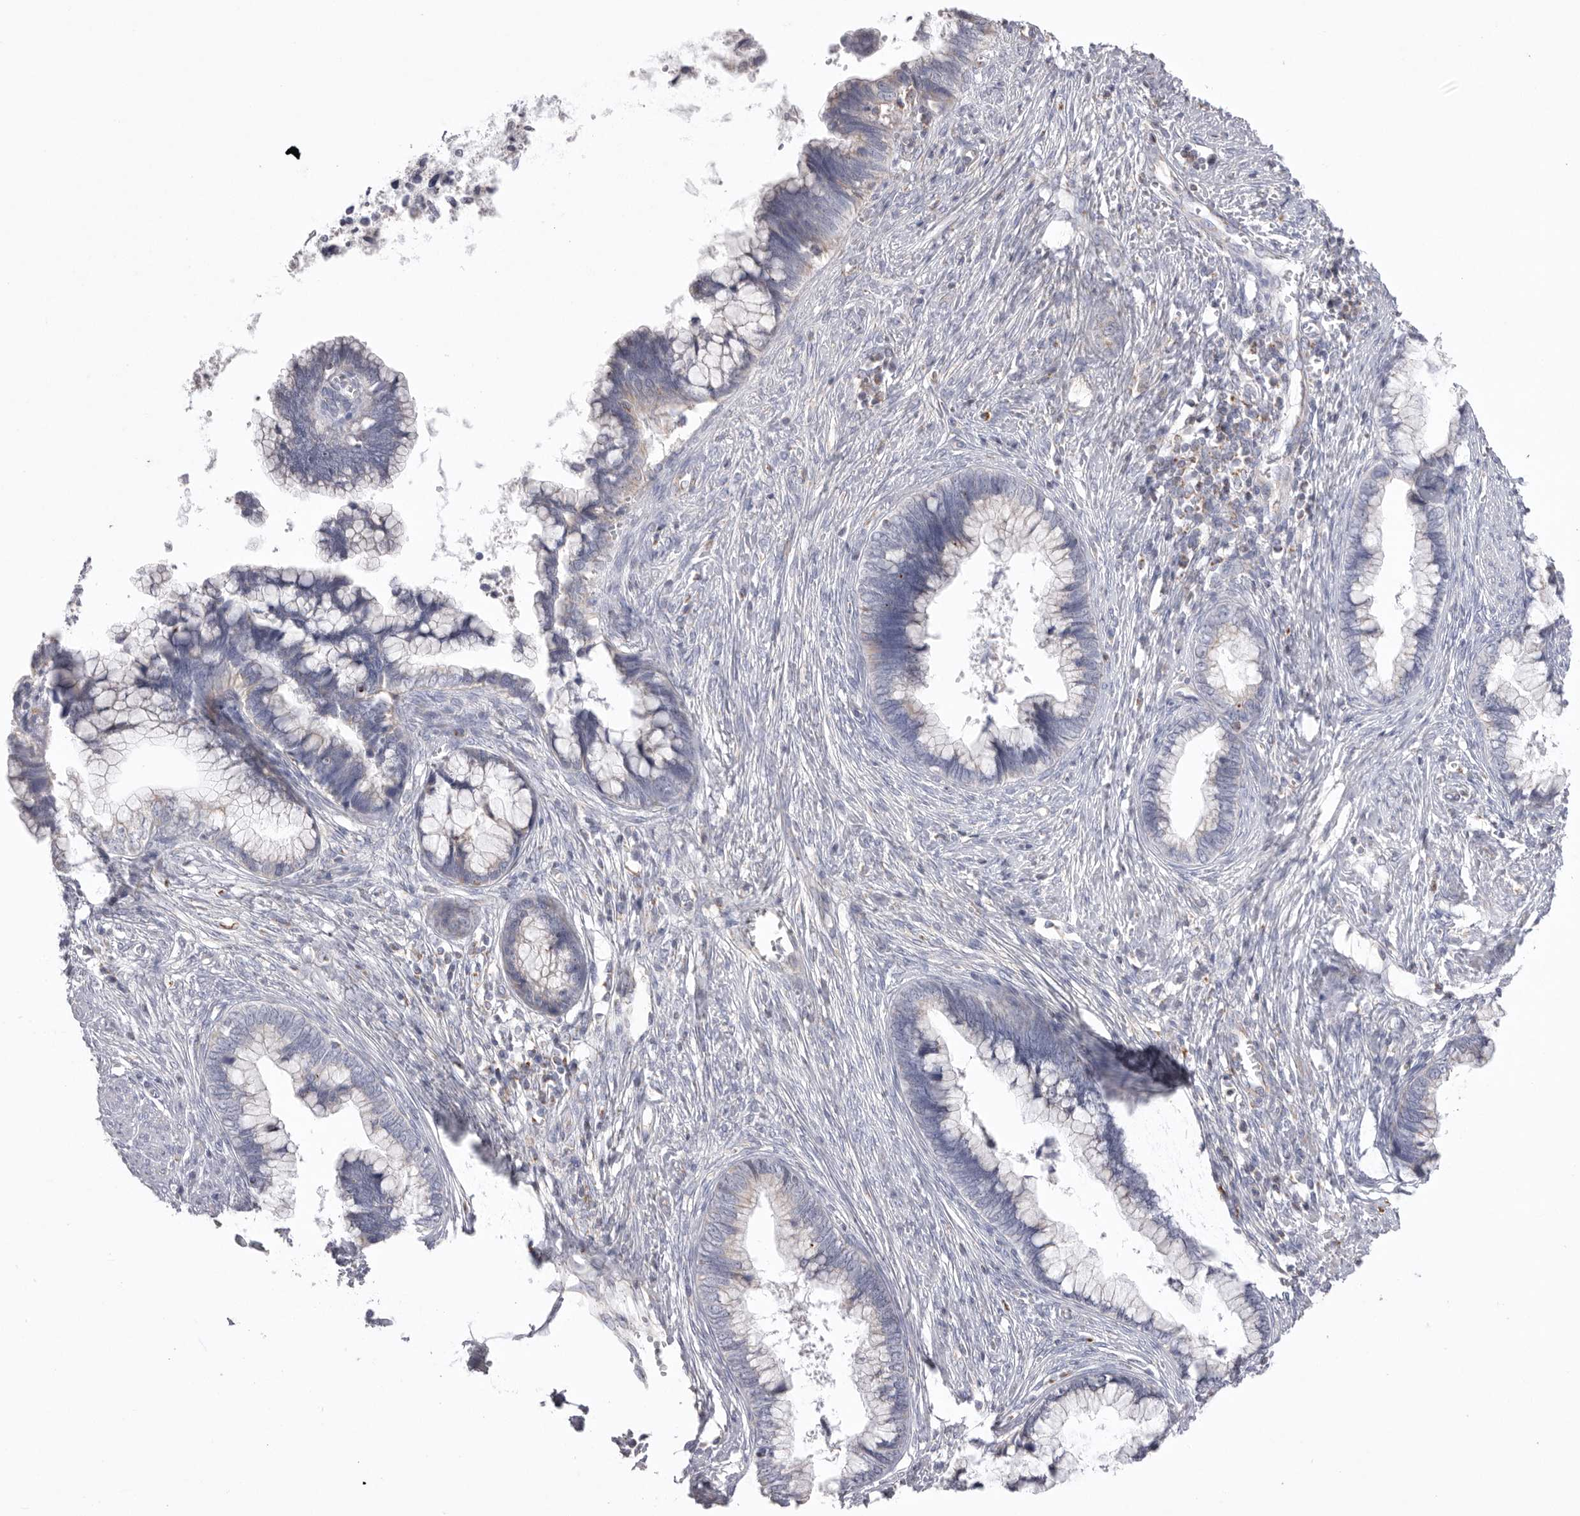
{"staining": {"intensity": "negative", "quantity": "none", "location": "none"}, "tissue": "cervical cancer", "cell_type": "Tumor cells", "image_type": "cancer", "snomed": [{"axis": "morphology", "description": "Adenocarcinoma, NOS"}, {"axis": "topography", "description": "Cervix"}], "caption": "High magnification brightfield microscopy of cervical cancer stained with DAB (brown) and counterstained with hematoxylin (blue): tumor cells show no significant expression. Nuclei are stained in blue.", "gene": "VDAC3", "patient": {"sex": "female", "age": 44}}